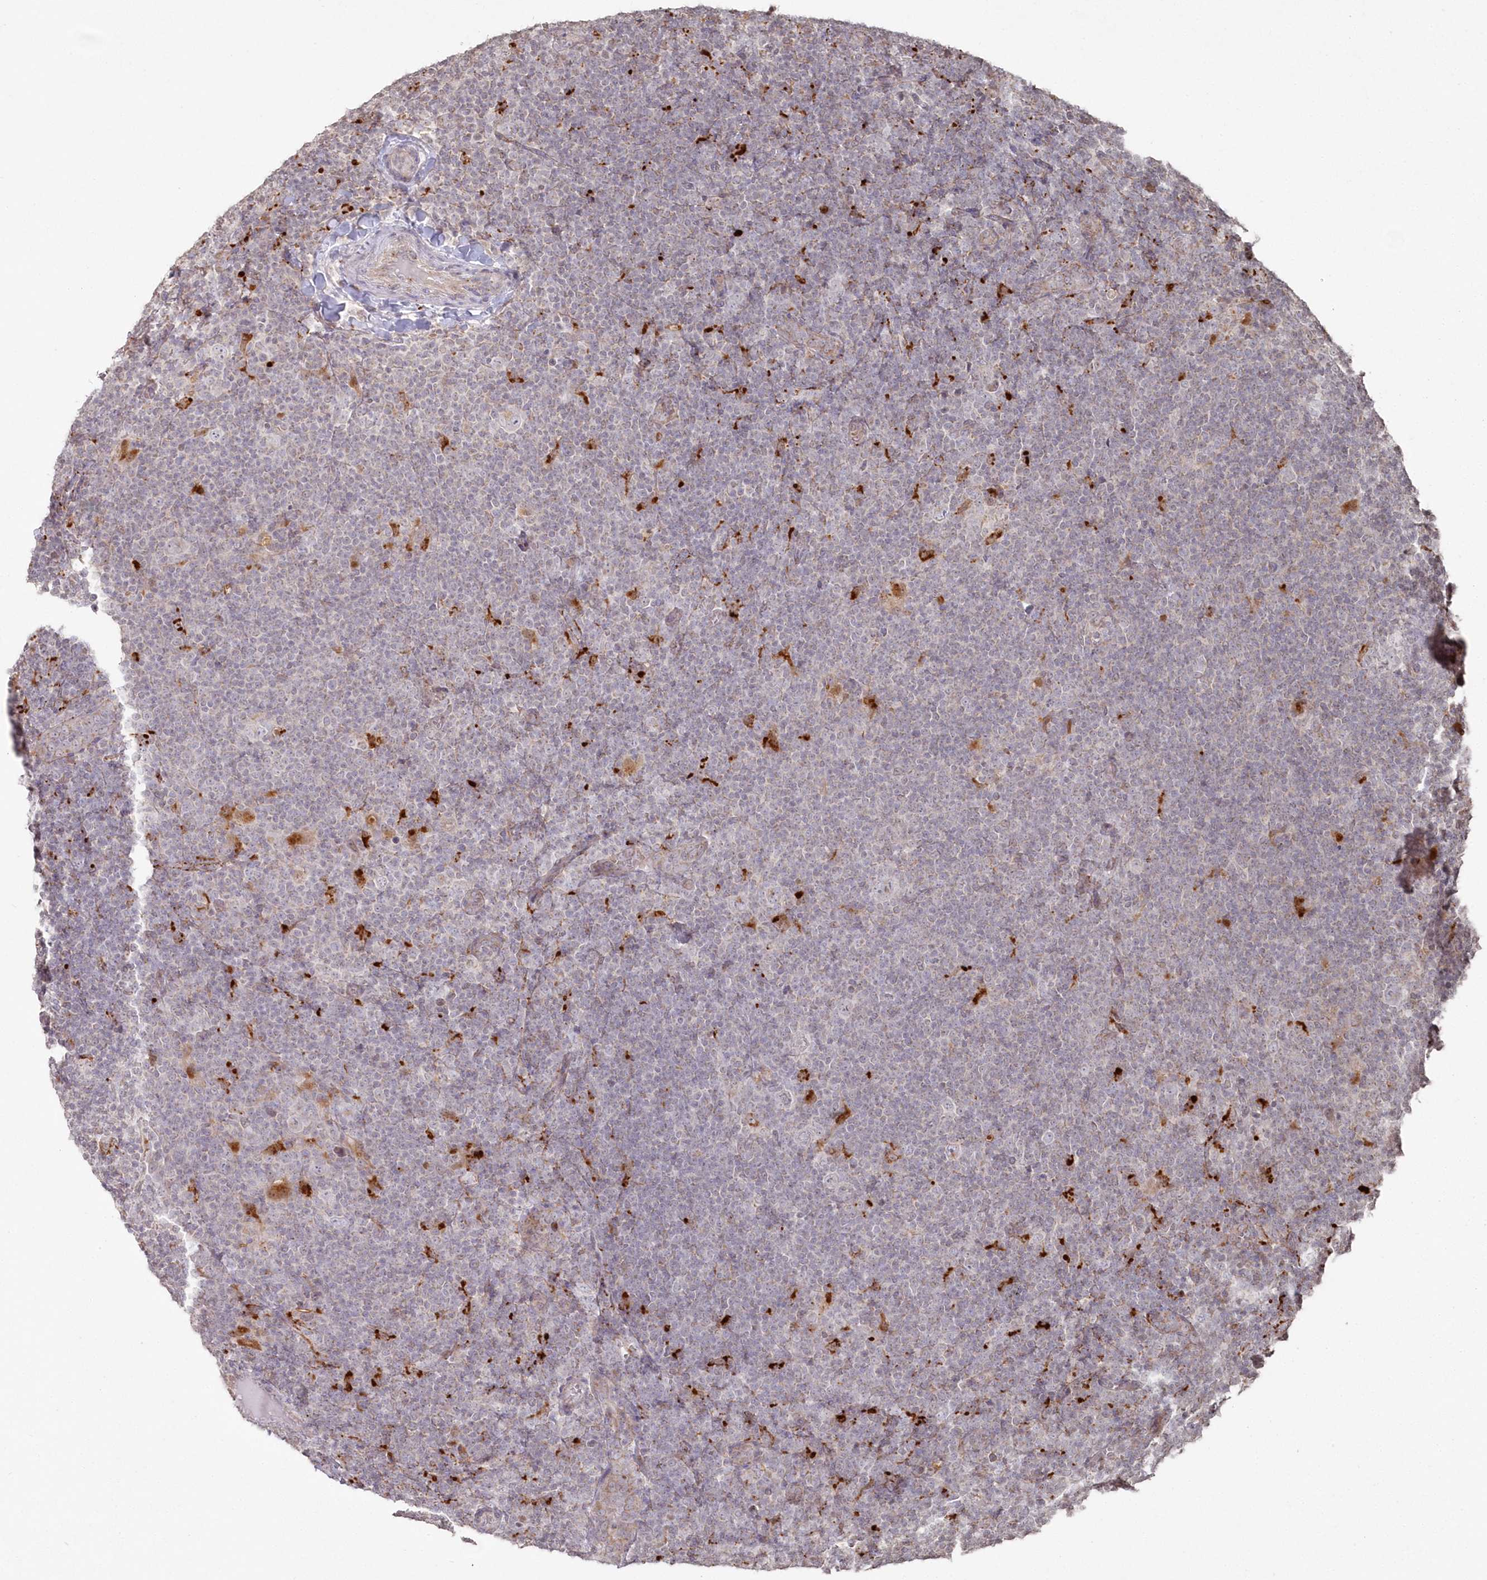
{"staining": {"intensity": "negative", "quantity": "none", "location": "none"}, "tissue": "lymphoma", "cell_type": "Tumor cells", "image_type": "cancer", "snomed": [{"axis": "morphology", "description": "Hodgkin's disease, NOS"}, {"axis": "topography", "description": "Lymph node"}], "caption": "Immunohistochemistry (IHC) photomicrograph of neoplastic tissue: Hodgkin's disease stained with DAB (3,3'-diaminobenzidine) displays no significant protein expression in tumor cells.", "gene": "ARSB", "patient": {"sex": "female", "age": 57}}